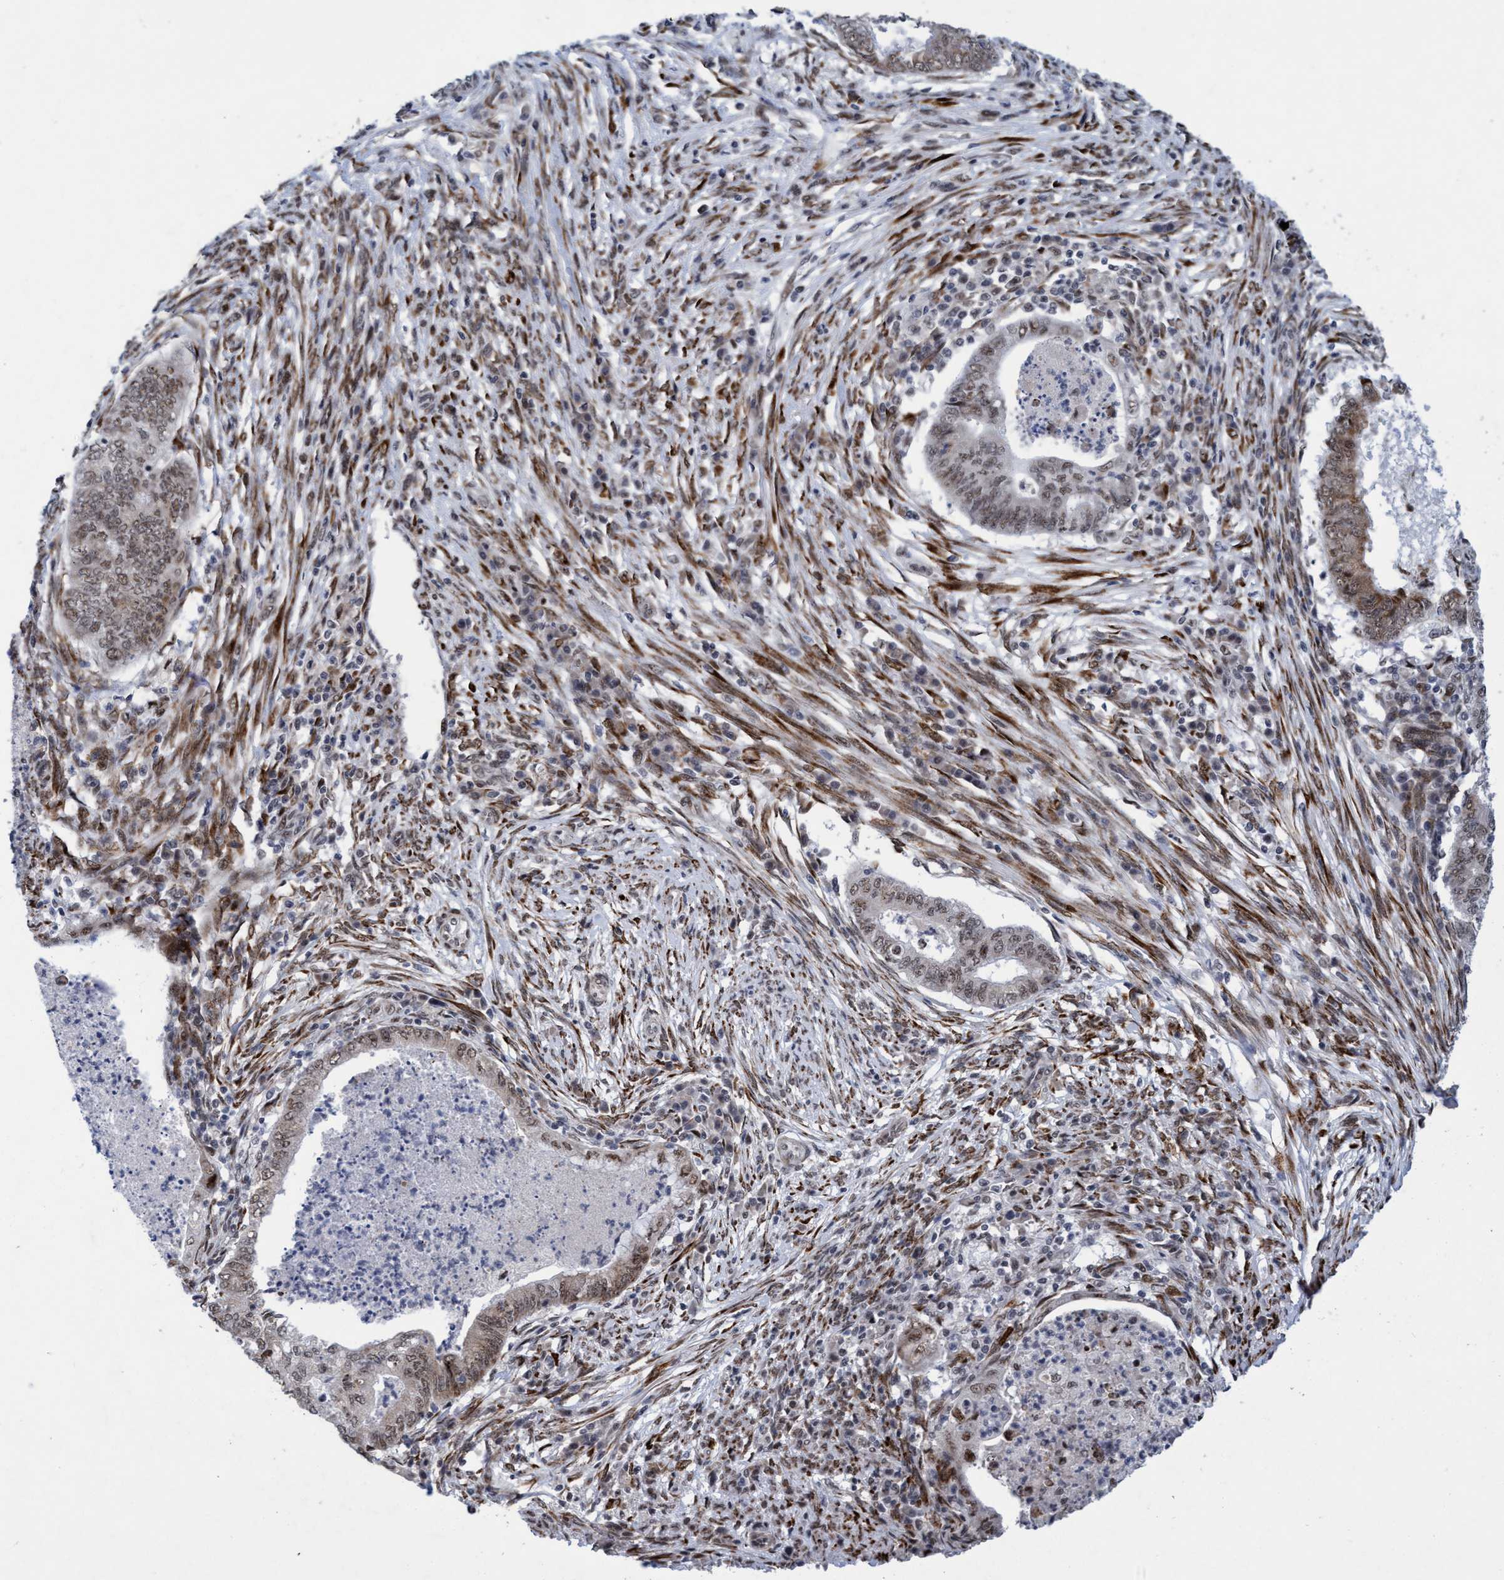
{"staining": {"intensity": "weak", "quantity": ">75%", "location": "cytoplasmic/membranous,nuclear"}, "tissue": "endometrial cancer", "cell_type": "Tumor cells", "image_type": "cancer", "snomed": [{"axis": "morphology", "description": "Polyp, NOS"}, {"axis": "morphology", "description": "Adenocarcinoma, NOS"}, {"axis": "morphology", "description": "Adenoma, NOS"}, {"axis": "topography", "description": "Endometrium"}], "caption": "Weak cytoplasmic/membranous and nuclear positivity is appreciated in about >75% of tumor cells in polyp (endometrial).", "gene": "GLT6D1", "patient": {"sex": "female", "age": 79}}